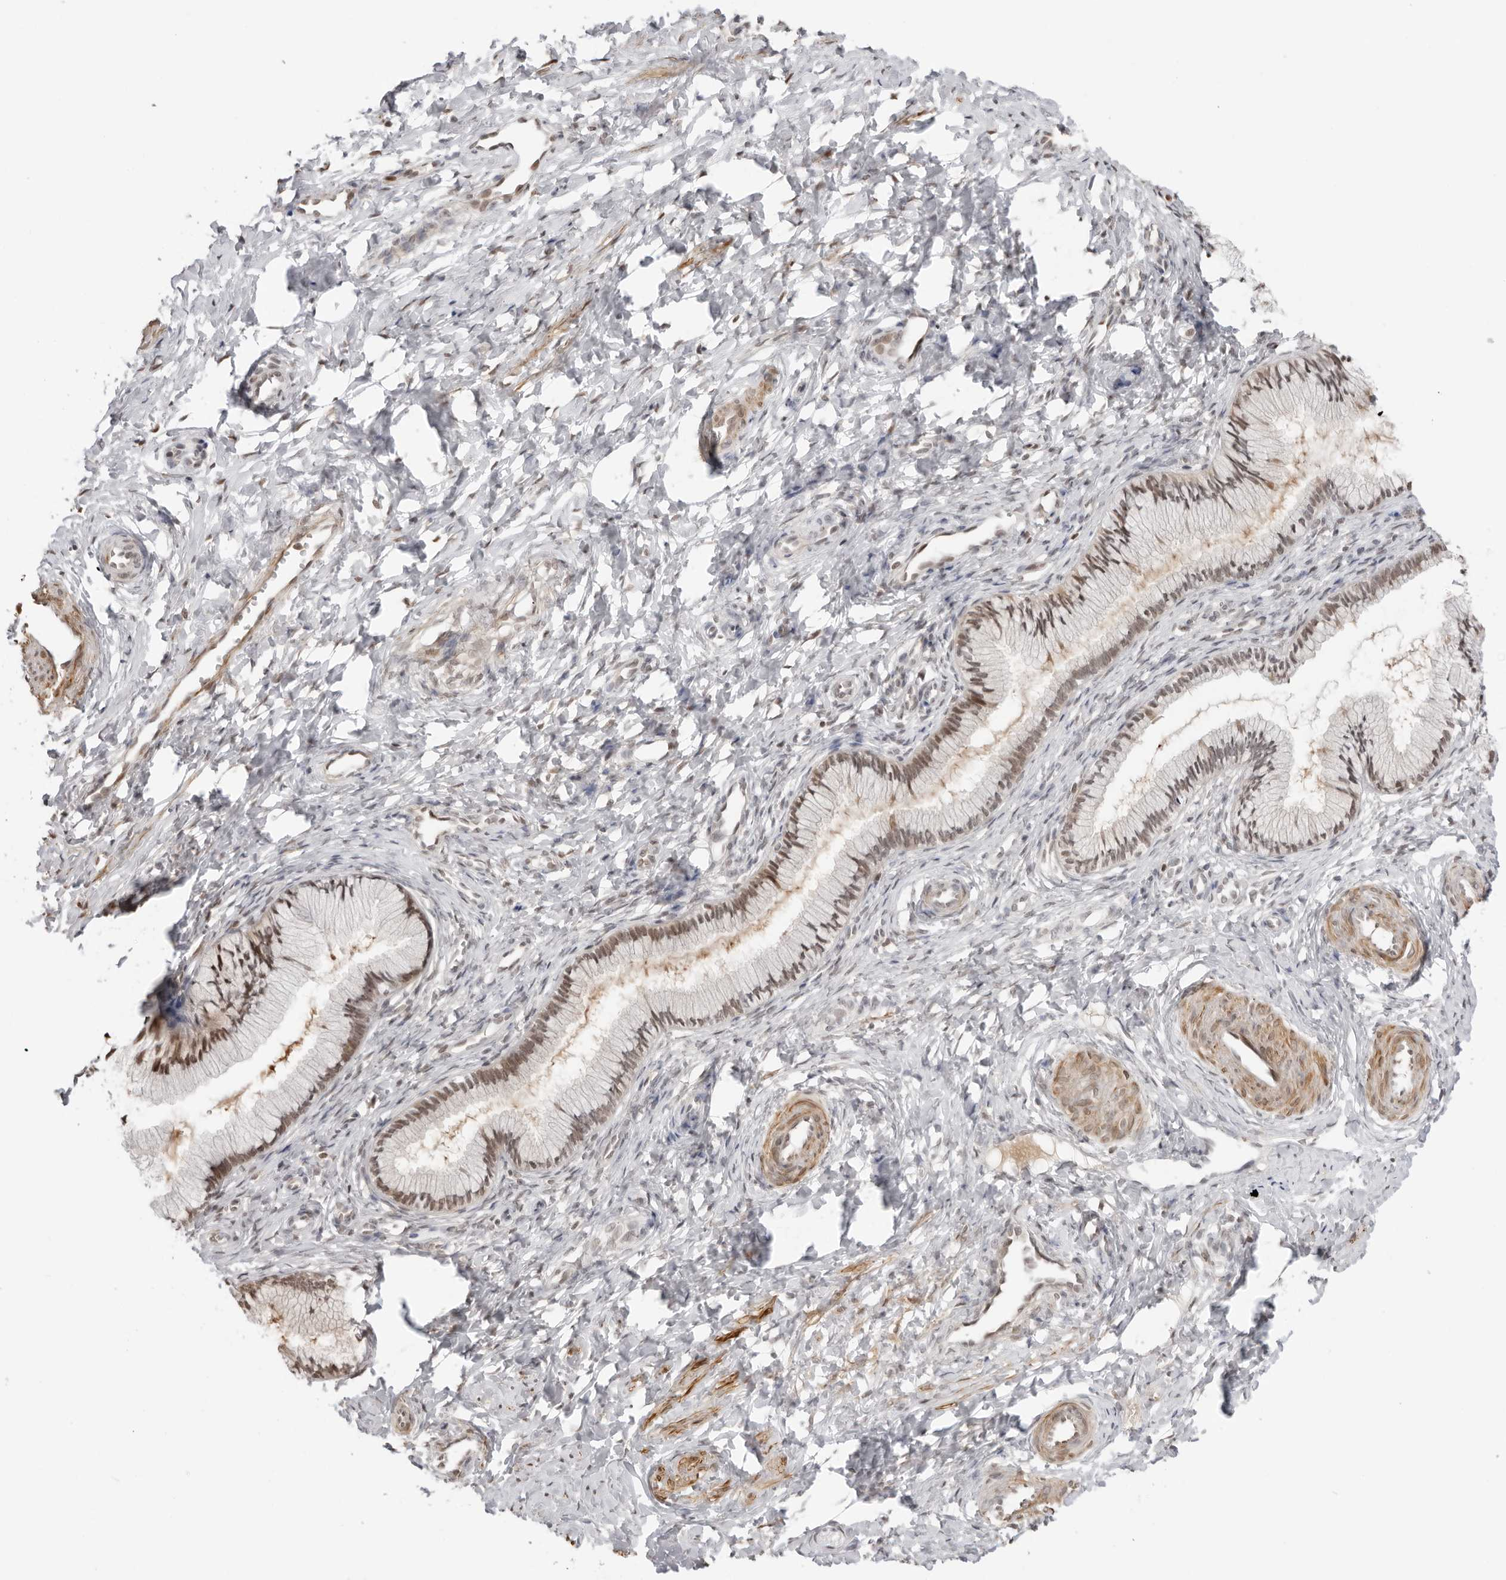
{"staining": {"intensity": "moderate", "quantity": "25%-75%", "location": "nuclear"}, "tissue": "cervix", "cell_type": "Glandular cells", "image_type": "normal", "snomed": [{"axis": "morphology", "description": "Normal tissue, NOS"}, {"axis": "topography", "description": "Cervix"}], "caption": "Protein expression by immunohistochemistry (IHC) demonstrates moderate nuclear expression in about 25%-75% of glandular cells in benign cervix.", "gene": "RNF146", "patient": {"sex": "female", "age": 27}}